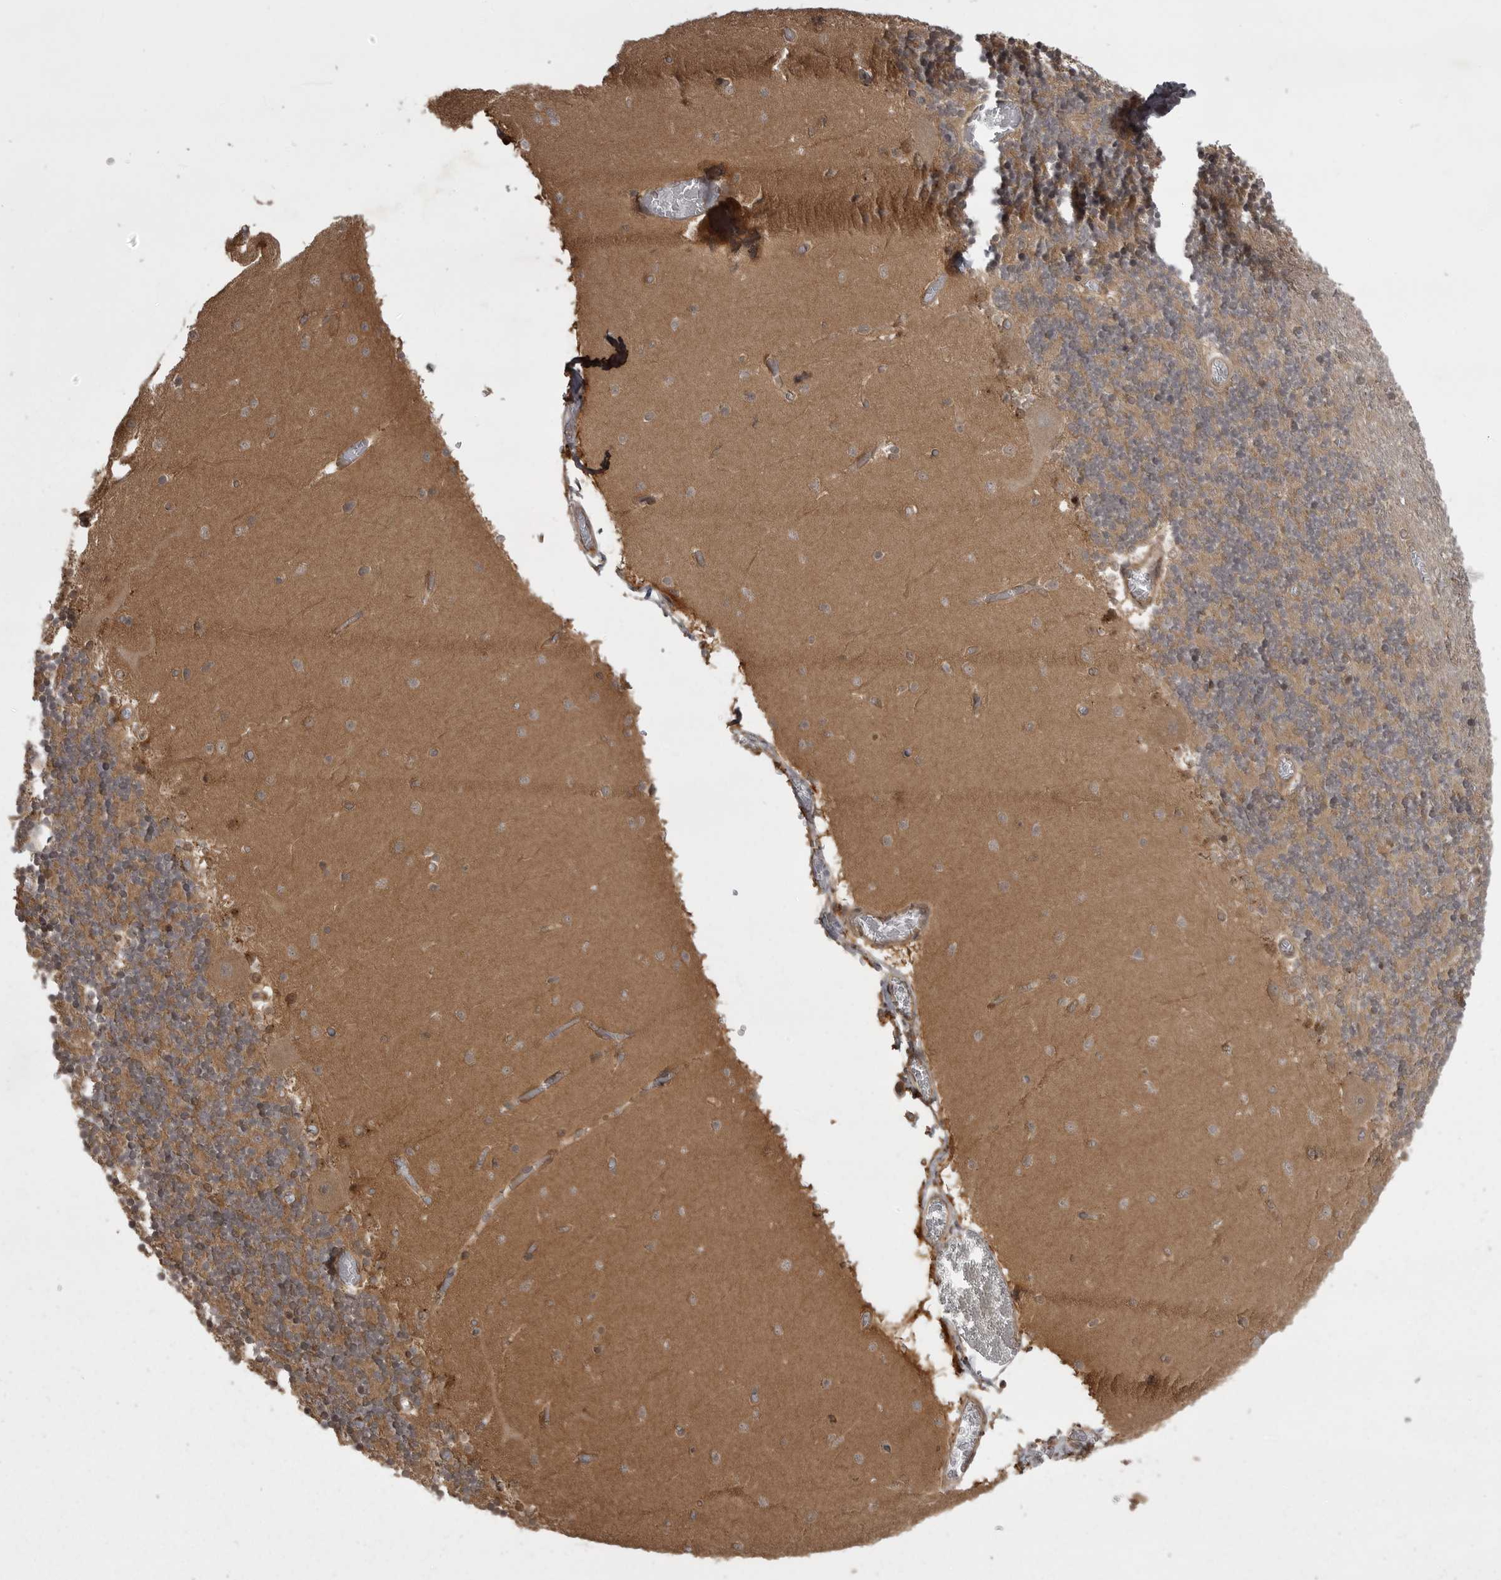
{"staining": {"intensity": "moderate", "quantity": ">75%", "location": "cytoplasmic/membranous"}, "tissue": "cerebellum", "cell_type": "Cells in granular layer", "image_type": "normal", "snomed": [{"axis": "morphology", "description": "Normal tissue, NOS"}, {"axis": "topography", "description": "Cerebellum"}], "caption": "The micrograph exhibits staining of normal cerebellum, revealing moderate cytoplasmic/membranous protein expression (brown color) within cells in granular layer. (DAB IHC, brown staining for protein, blue staining for nuclei).", "gene": "STK24", "patient": {"sex": "female", "age": 28}}